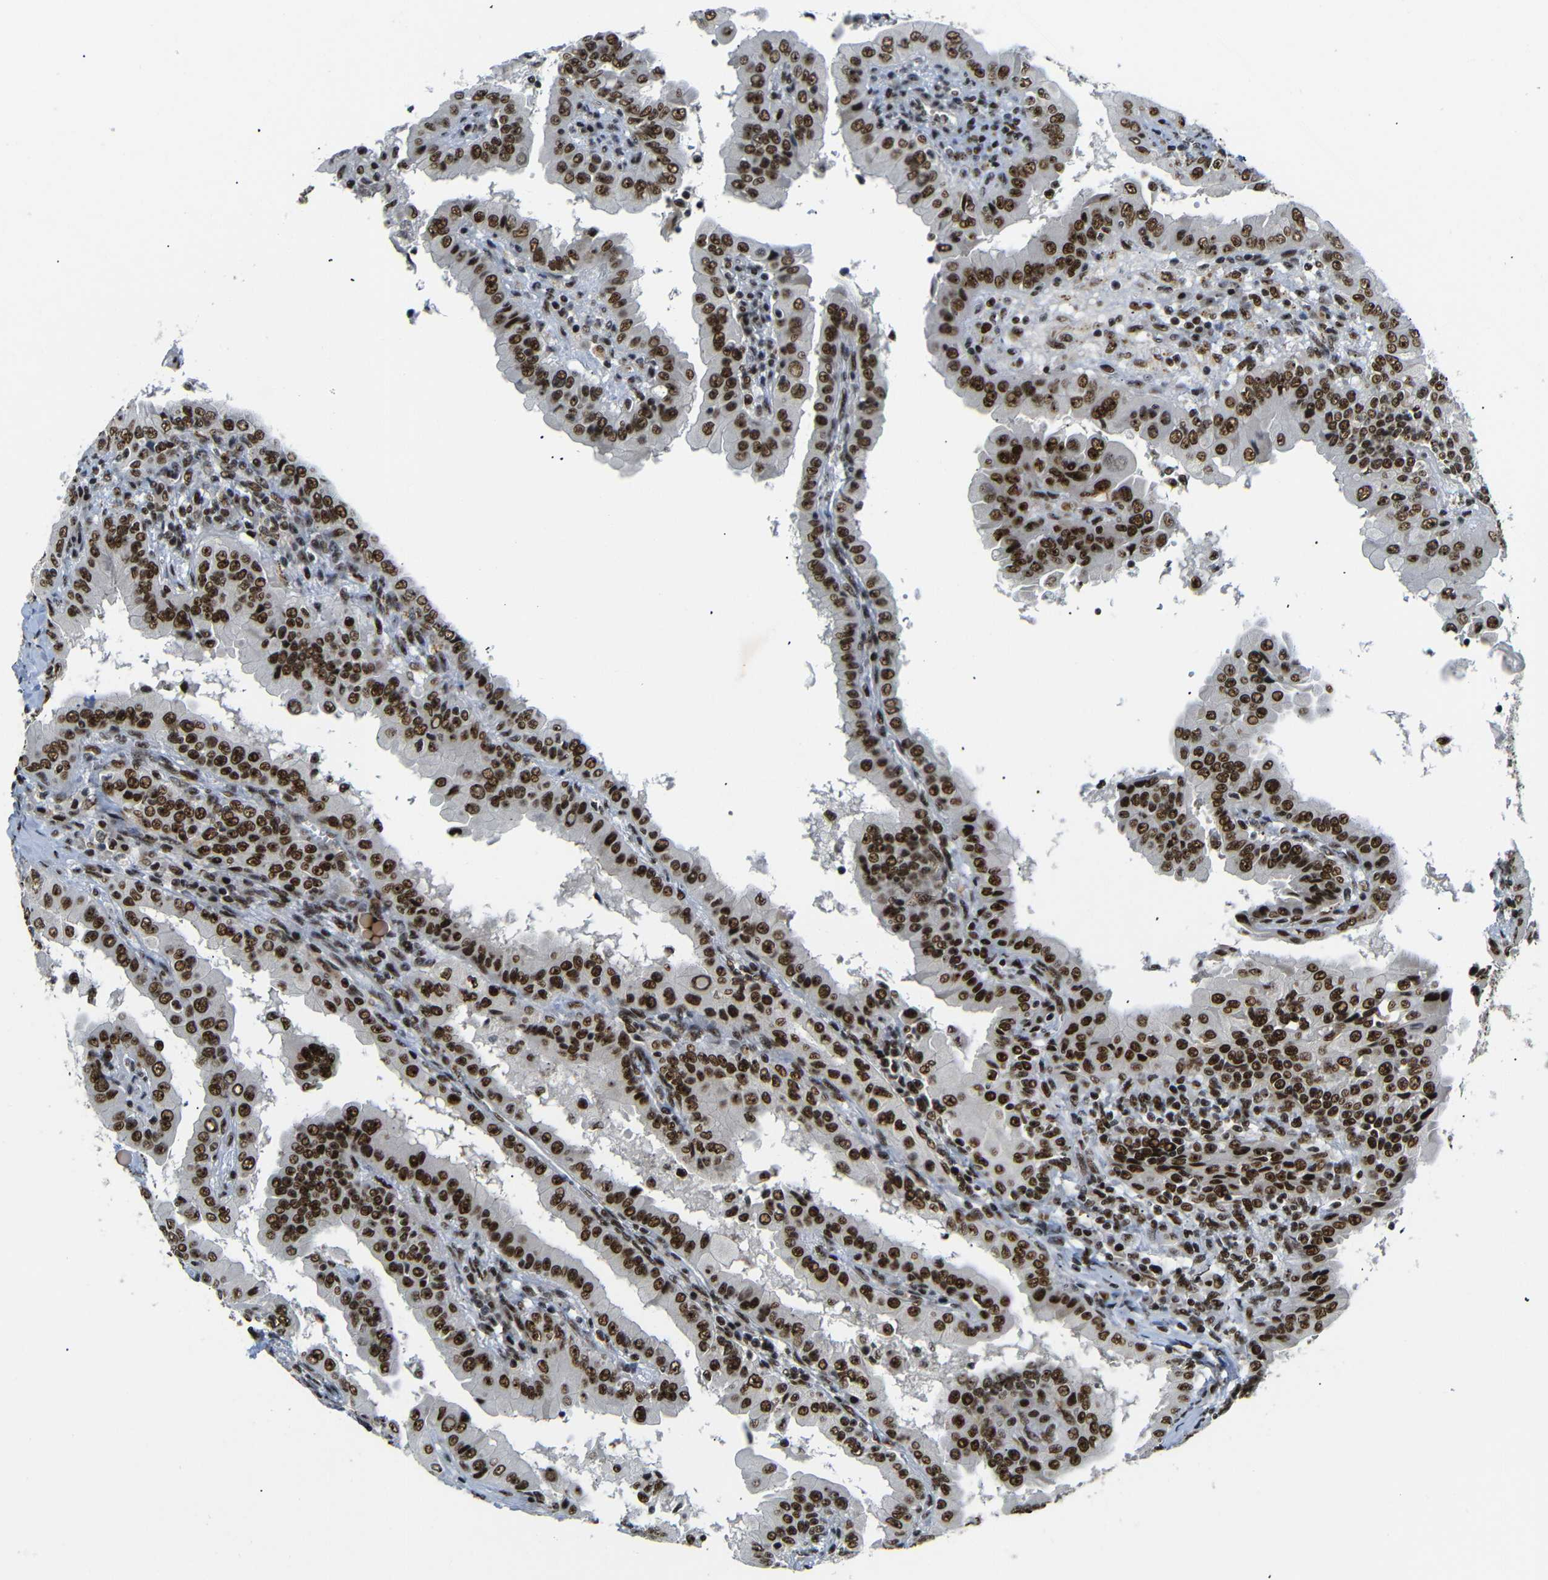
{"staining": {"intensity": "strong", "quantity": ">75%", "location": "nuclear"}, "tissue": "thyroid cancer", "cell_type": "Tumor cells", "image_type": "cancer", "snomed": [{"axis": "morphology", "description": "Papillary adenocarcinoma, NOS"}, {"axis": "topography", "description": "Thyroid gland"}], "caption": "Protein analysis of thyroid cancer (papillary adenocarcinoma) tissue displays strong nuclear positivity in about >75% of tumor cells.", "gene": "SETDB2", "patient": {"sex": "male", "age": 33}}